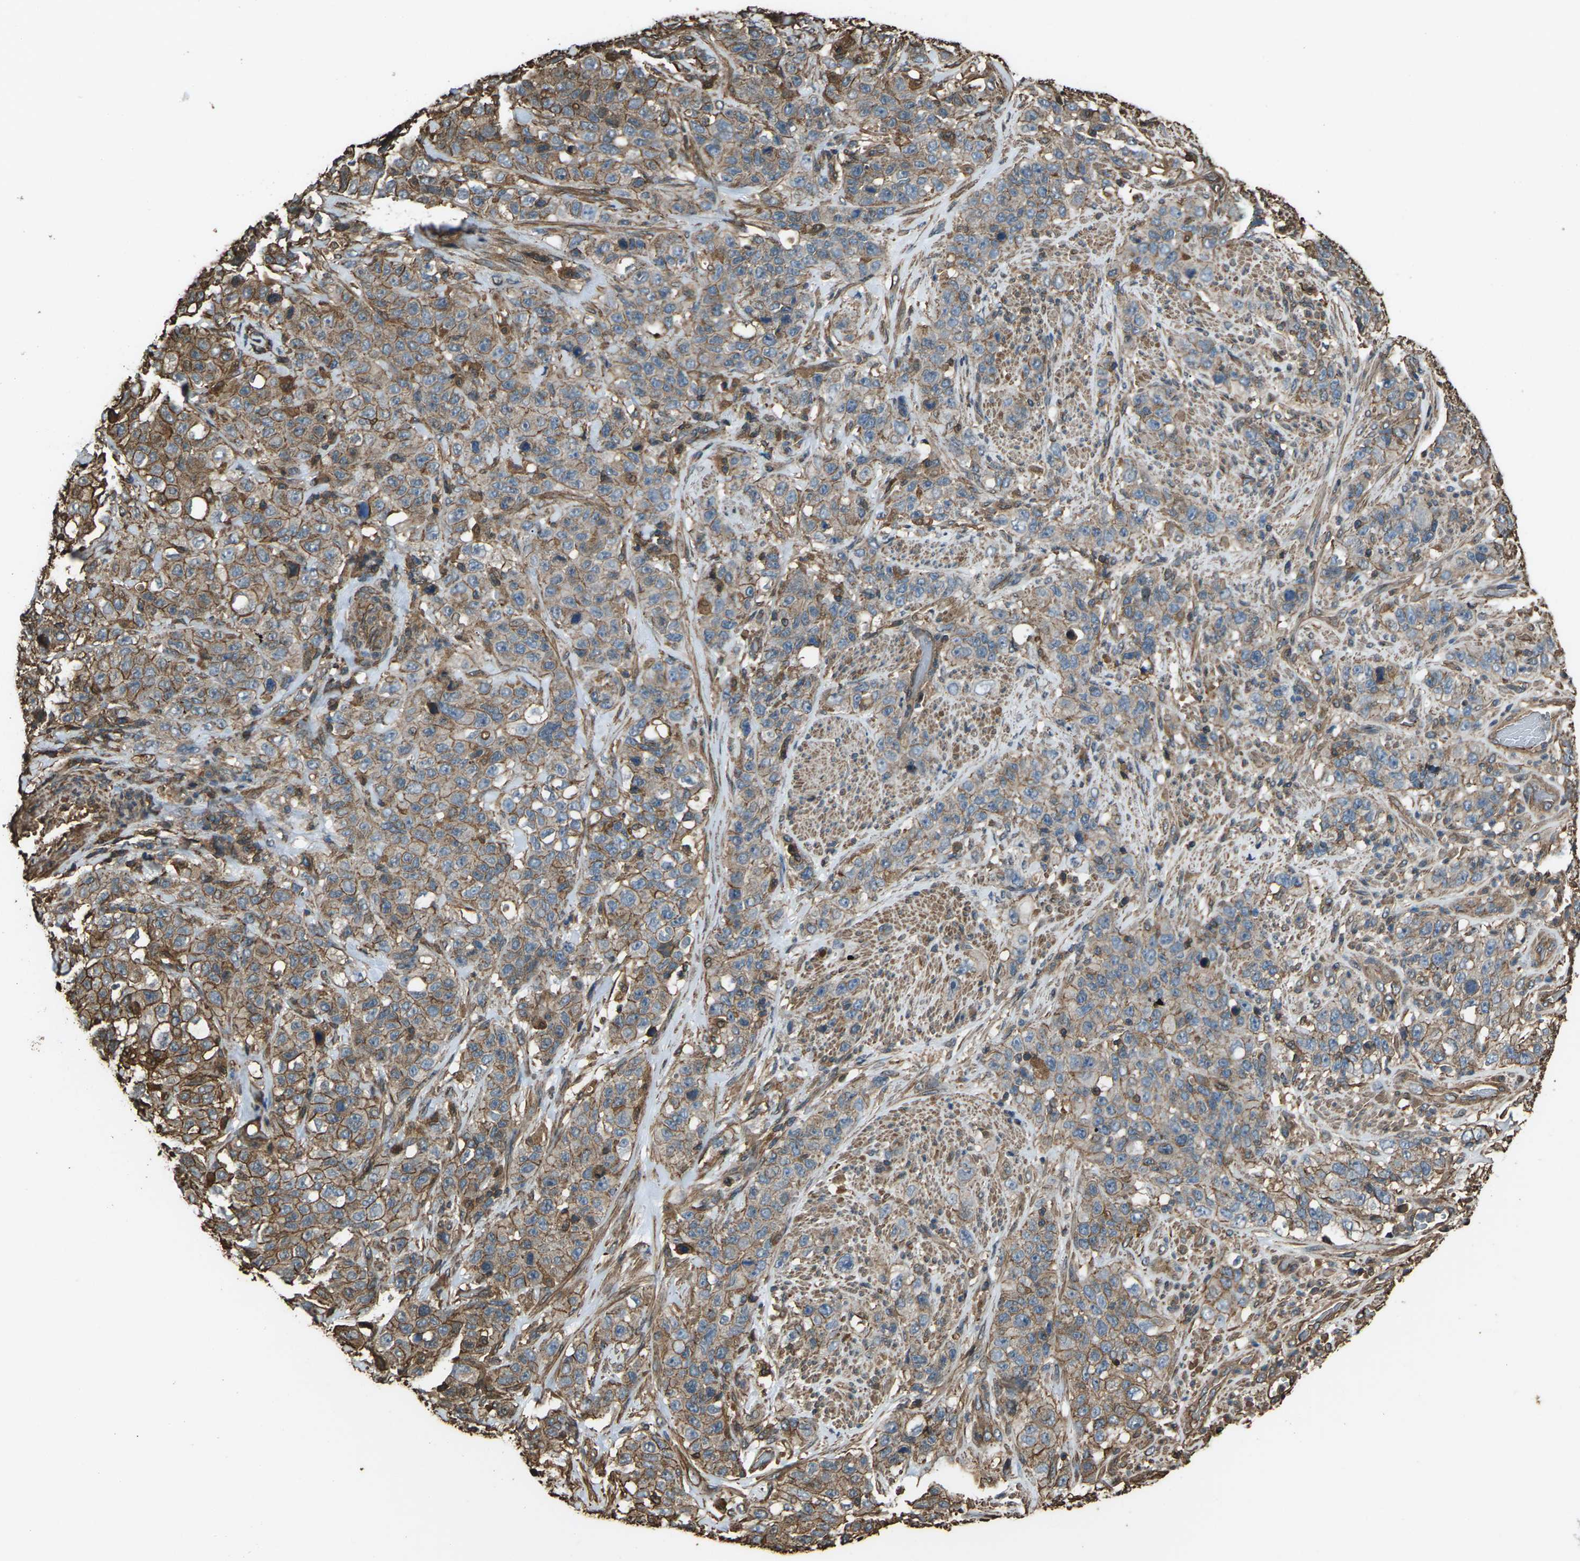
{"staining": {"intensity": "weak", "quantity": "25%-75%", "location": "cytoplasmic/membranous"}, "tissue": "stomach cancer", "cell_type": "Tumor cells", "image_type": "cancer", "snomed": [{"axis": "morphology", "description": "Adenocarcinoma, NOS"}, {"axis": "topography", "description": "Stomach"}], "caption": "Brown immunohistochemical staining in stomach cancer shows weak cytoplasmic/membranous positivity in approximately 25%-75% of tumor cells.", "gene": "DHPS", "patient": {"sex": "male", "age": 48}}